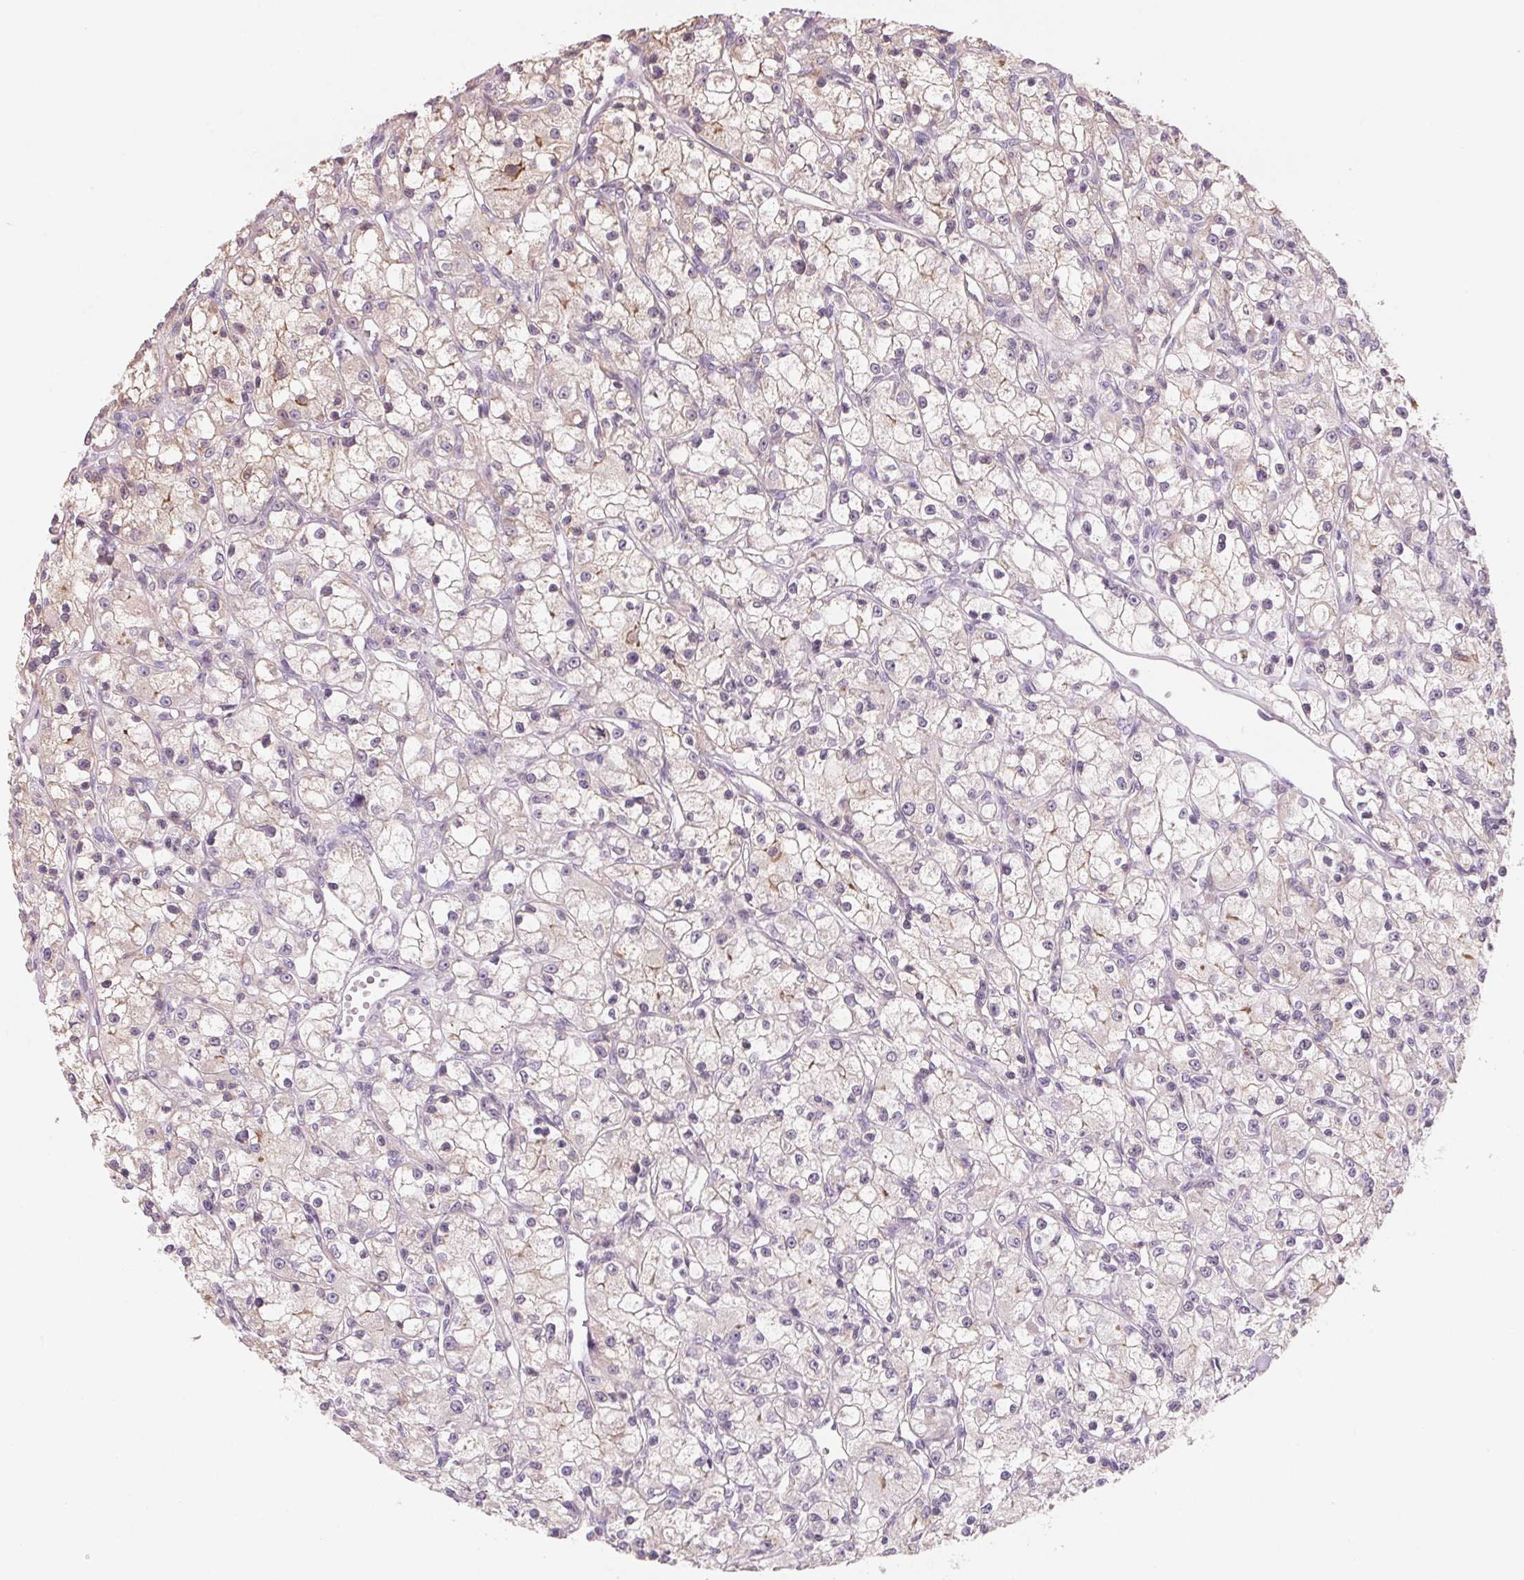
{"staining": {"intensity": "negative", "quantity": "none", "location": "none"}, "tissue": "renal cancer", "cell_type": "Tumor cells", "image_type": "cancer", "snomed": [{"axis": "morphology", "description": "Adenocarcinoma, NOS"}, {"axis": "topography", "description": "Kidney"}], "caption": "Tumor cells are negative for protein expression in human renal cancer (adenocarcinoma).", "gene": "VTCN1", "patient": {"sex": "female", "age": 59}}